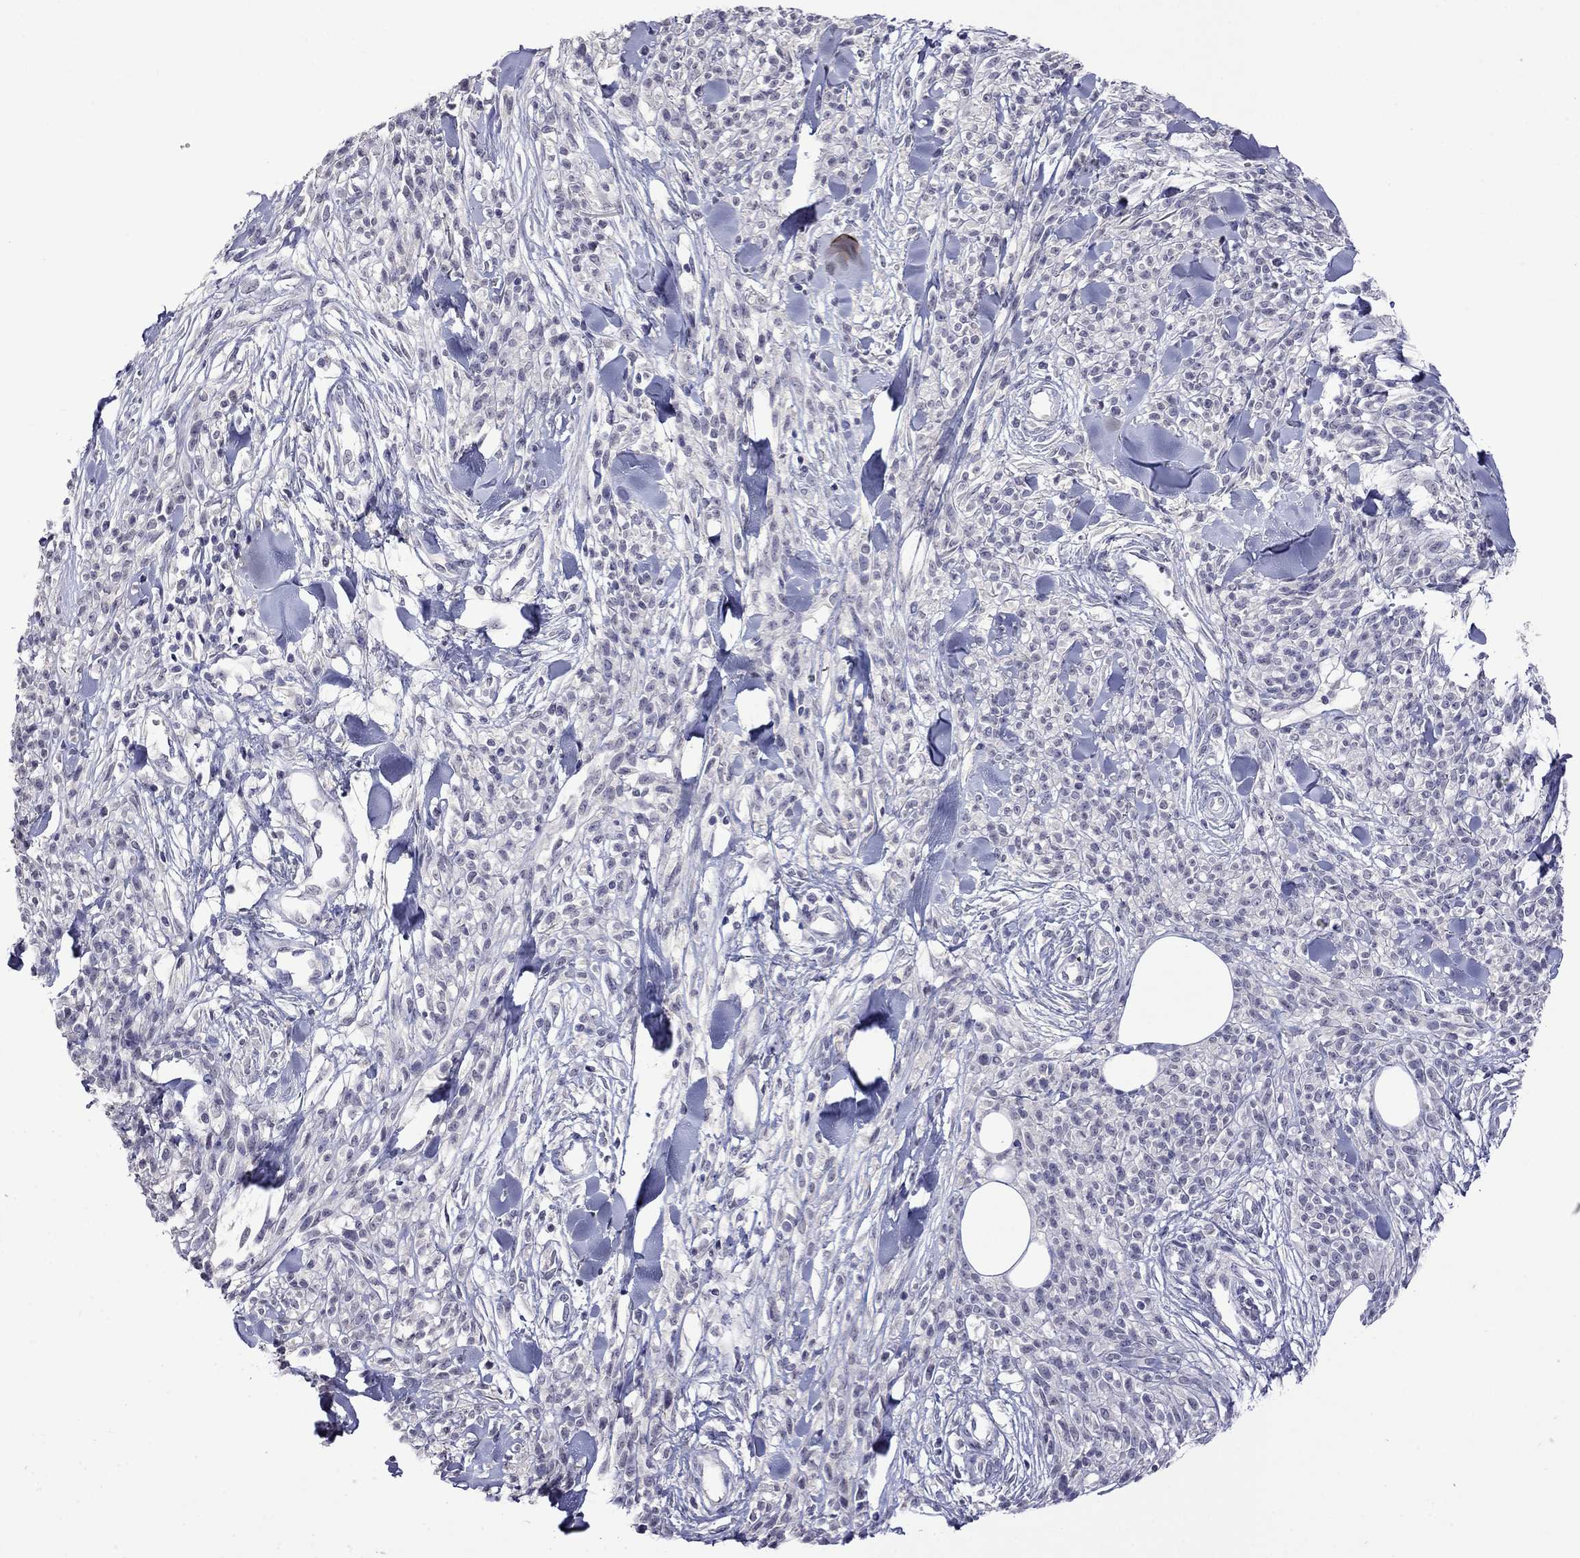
{"staining": {"intensity": "negative", "quantity": "none", "location": "none"}, "tissue": "melanoma", "cell_type": "Tumor cells", "image_type": "cancer", "snomed": [{"axis": "morphology", "description": "Malignant melanoma, NOS"}, {"axis": "topography", "description": "Skin"}, {"axis": "topography", "description": "Skin of trunk"}], "caption": "The IHC micrograph has no significant staining in tumor cells of malignant melanoma tissue.", "gene": "STAR", "patient": {"sex": "male", "age": 74}}